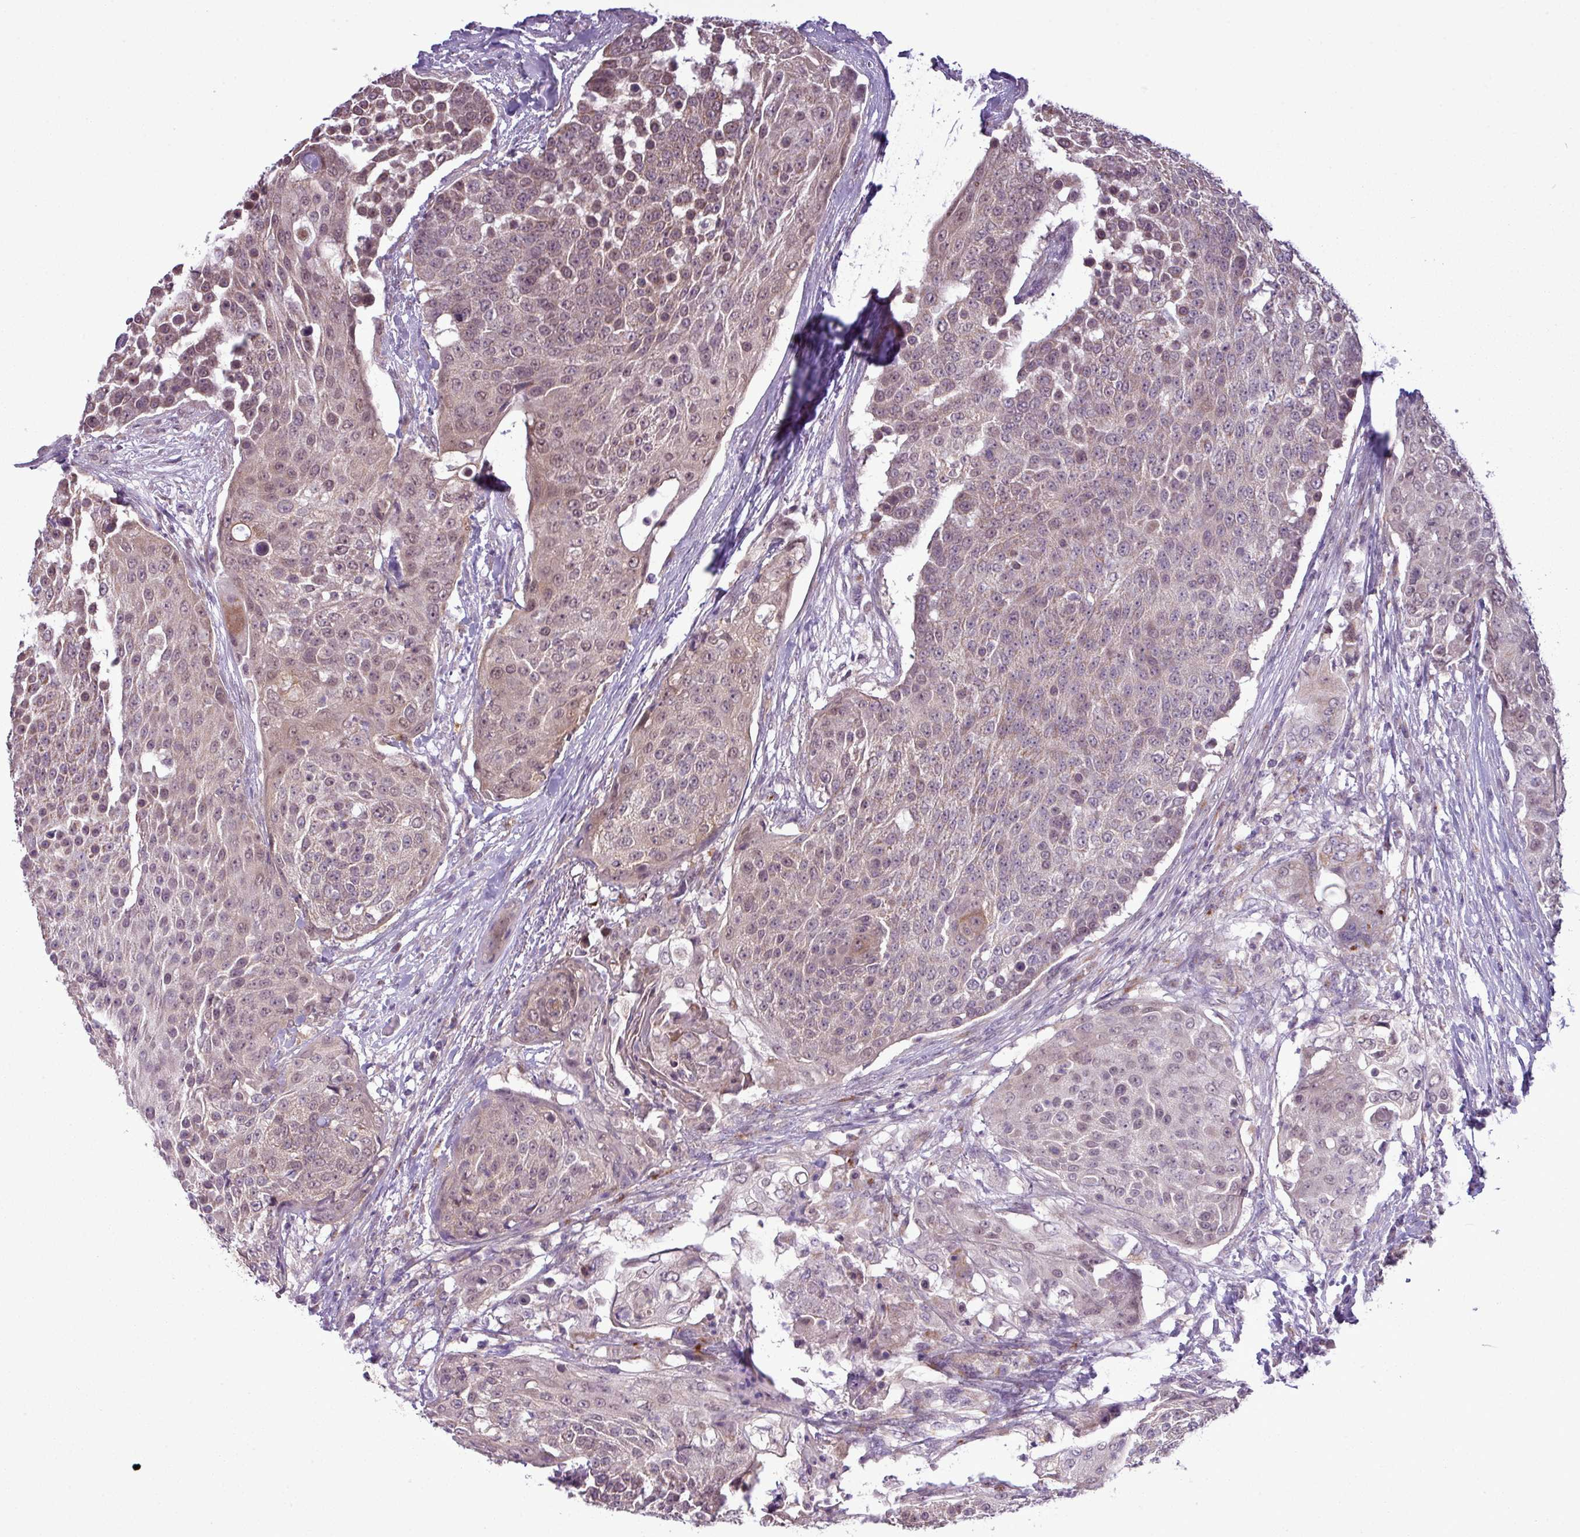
{"staining": {"intensity": "moderate", "quantity": ">75%", "location": "cytoplasmic/membranous,nuclear"}, "tissue": "urothelial cancer", "cell_type": "Tumor cells", "image_type": "cancer", "snomed": [{"axis": "morphology", "description": "Urothelial carcinoma, High grade"}, {"axis": "topography", "description": "Urinary bladder"}], "caption": "A micrograph of human urothelial carcinoma (high-grade) stained for a protein shows moderate cytoplasmic/membranous and nuclear brown staining in tumor cells.", "gene": "ZNF217", "patient": {"sex": "female", "age": 63}}